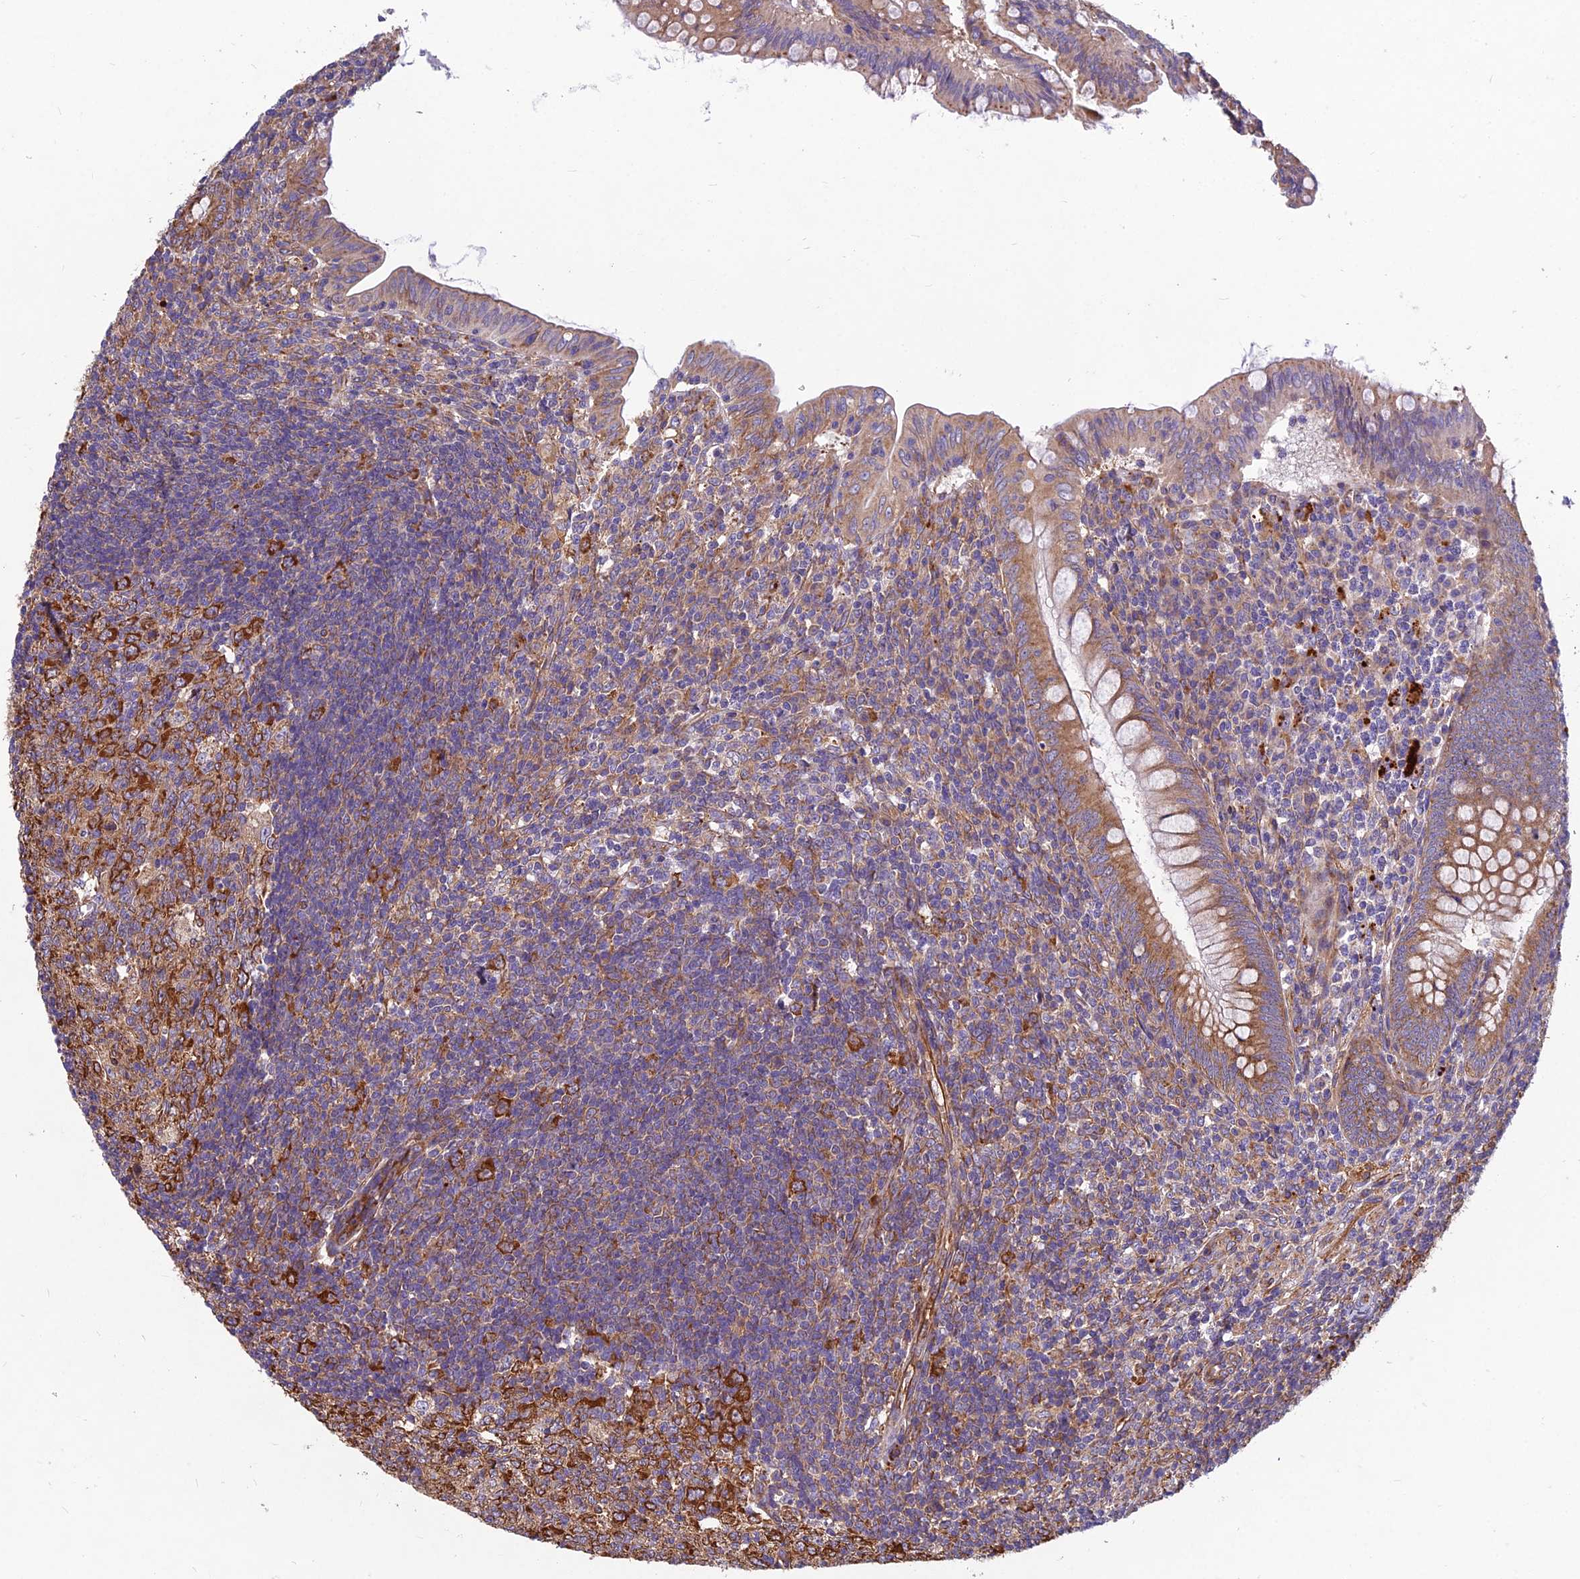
{"staining": {"intensity": "moderate", "quantity": ">75%", "location": "cytoplasmic/membranous"}, "tissue": "appendix", "cell_type": "Glandular cells", "image_type": "normal", "snomed": [{"axis": "morphology", "description": "Normal tissue, NOS"}, {"axis": "topography", "description": "Appendix"}], "caption": "Immunohistochemical staining of unremarkable human appendix shows >75% levels of moderate cytoplasmic/membranous protein staining in about >75% of glandular cells. The protein of interest is shown in brown color, while the nuclei are stained blue.", "gene": "SPDL1", "patient": {"sex": "male", "age": 14}}